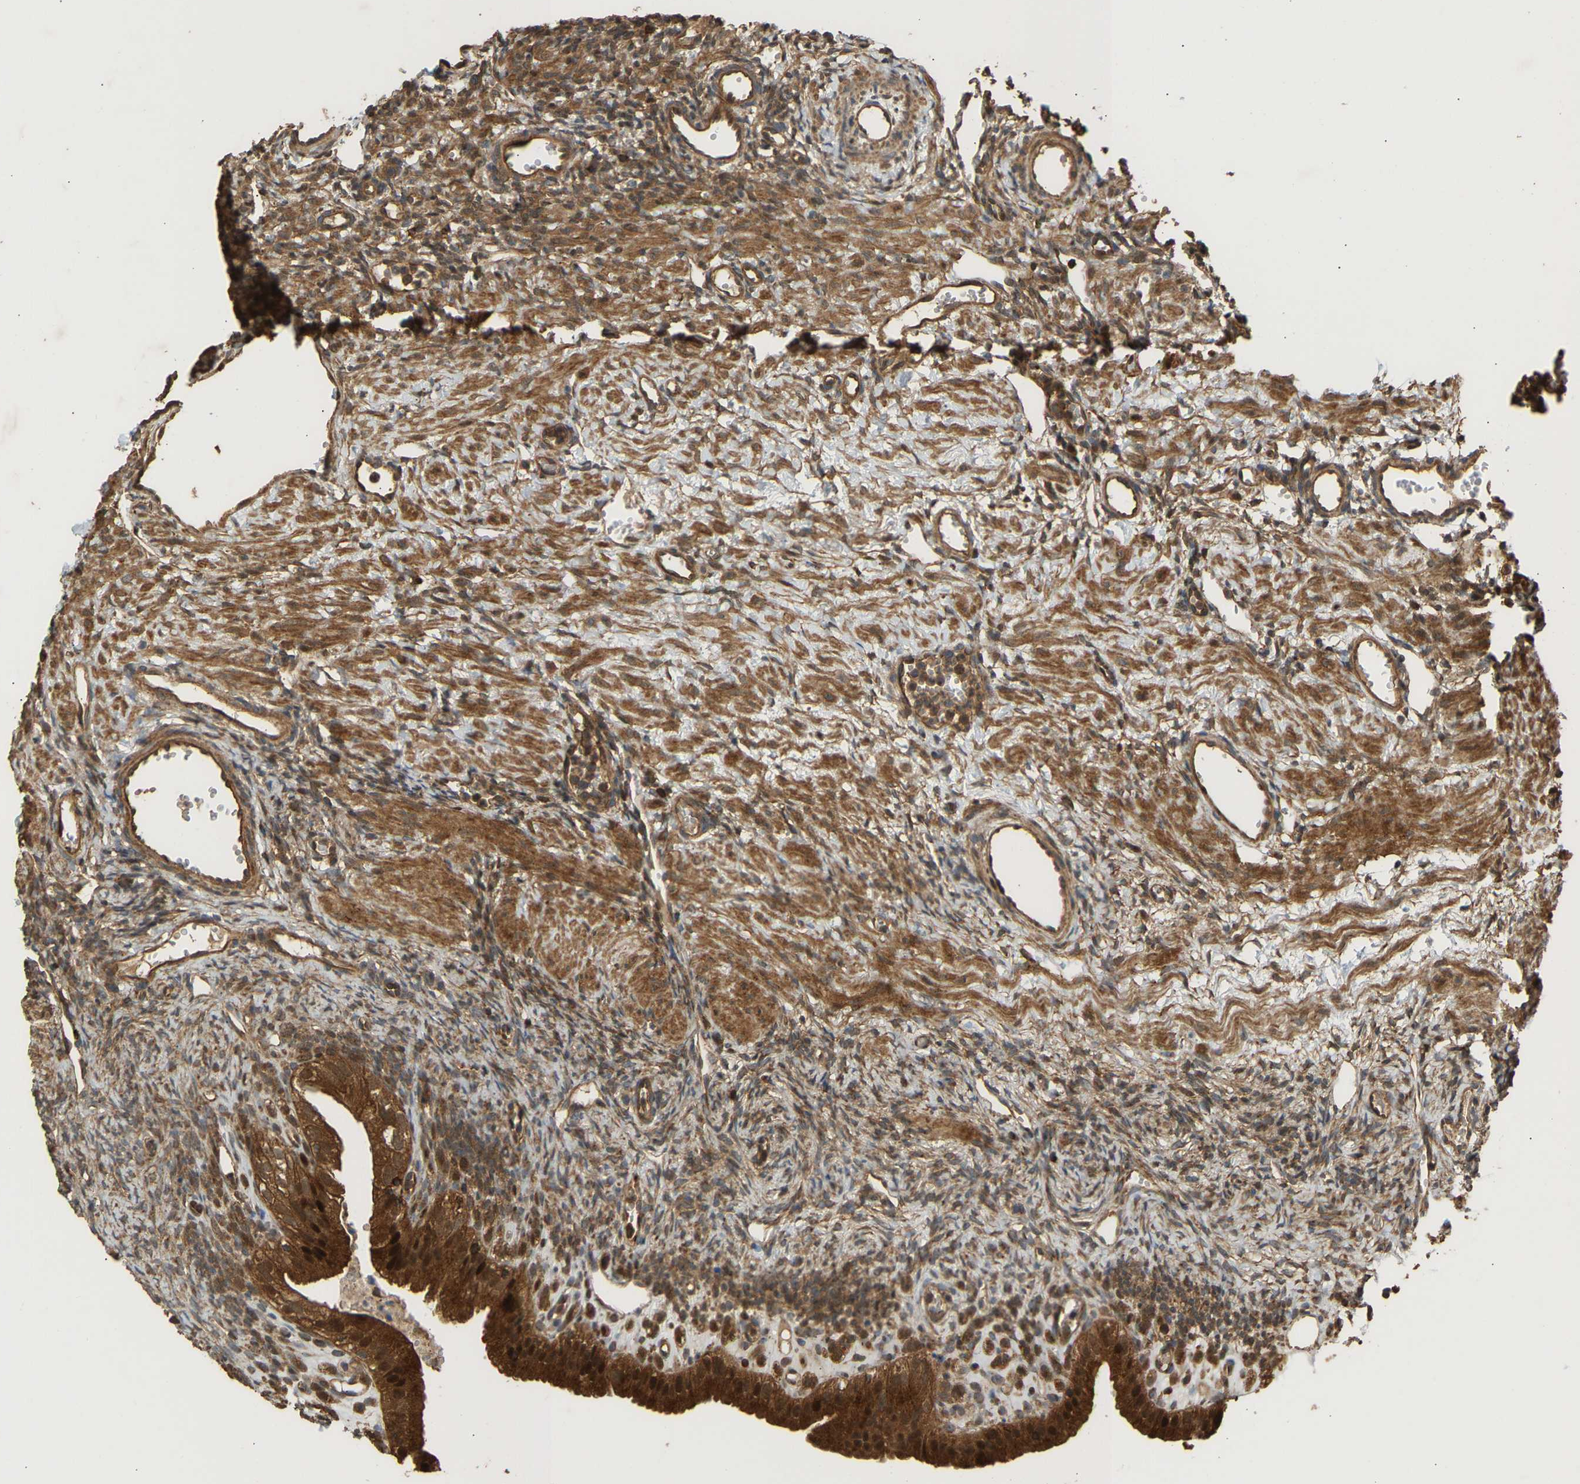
{"staining": {"intensity": "strong", "quantity": ">75%", "location": "cytoplasmic/membranous"}, "tissue": "ovary", "cell_type": "Follicle cells", "image_type": "normal", "snomed": [{"axis": "morphology", "description": "Normal tissue, NOS"}, {"axis": "topography", "description": "Ovary"}], "caption": "This image exhibits immunohistochemistry staining of normal human ovary, with high strong cytoplasmic/membranous positivity in about >75% of follicle cells.", "gene": "ENSG00000282218", "patient": {"sex": "female", "age": 33}}